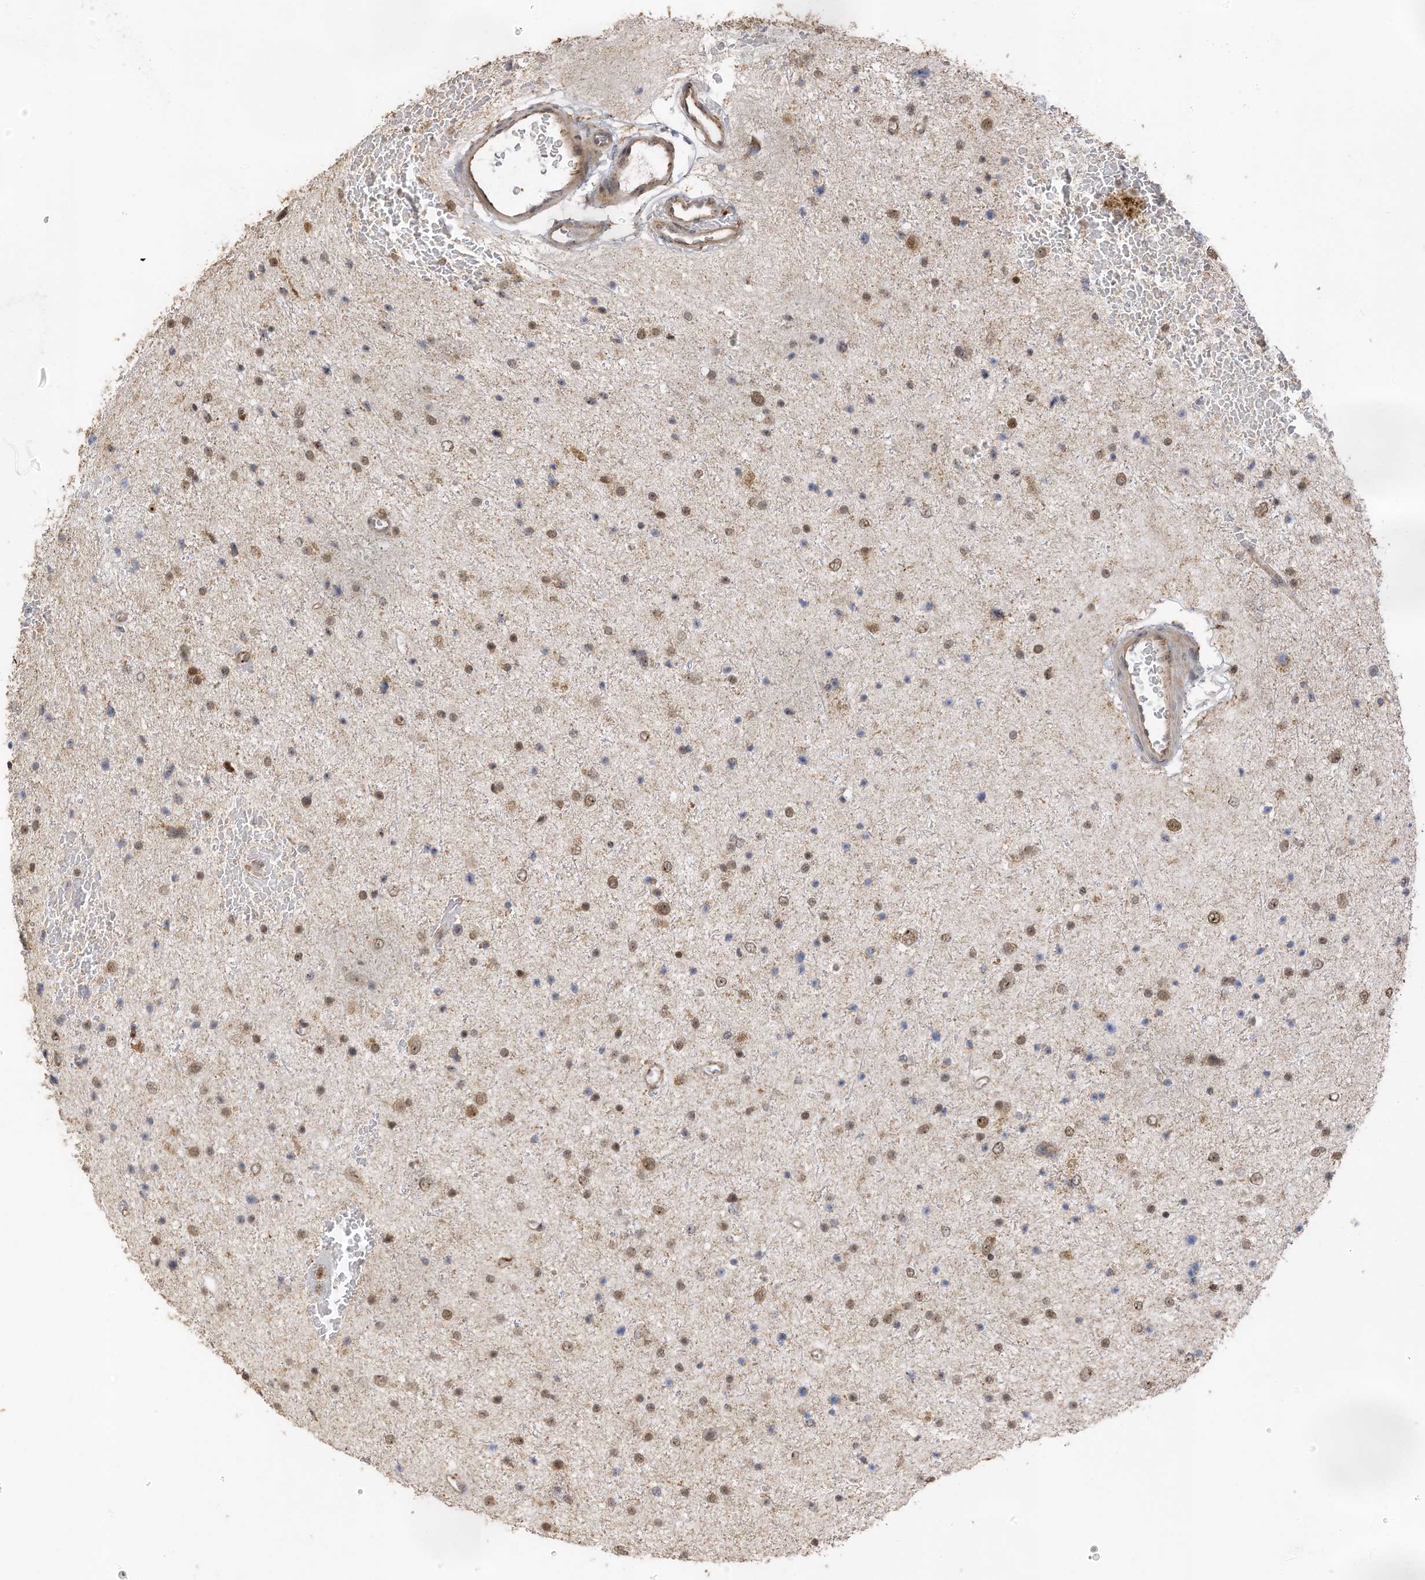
{"staining": {"intensity": "moderate", "quantity": ">75%", "location": "nuclear"}, "tissue": "glioma", "cell_type": "Tumor cells", "image_type": "cancer", "snomed": [{"axis": "morphology", "description": "Glioma, malignant, Low grade"}, {"axis": "topography", "description": "Brain"}], "caption": "Immunohistochemical staining of human glioma exhibits moderate nuclear protein expression in about >75% of tumor cells. (Brightfield microscopy of DAB IHC at high magnification).", "gene": "ERLEC1", "patient": {"sex": "female", "age": 37}}